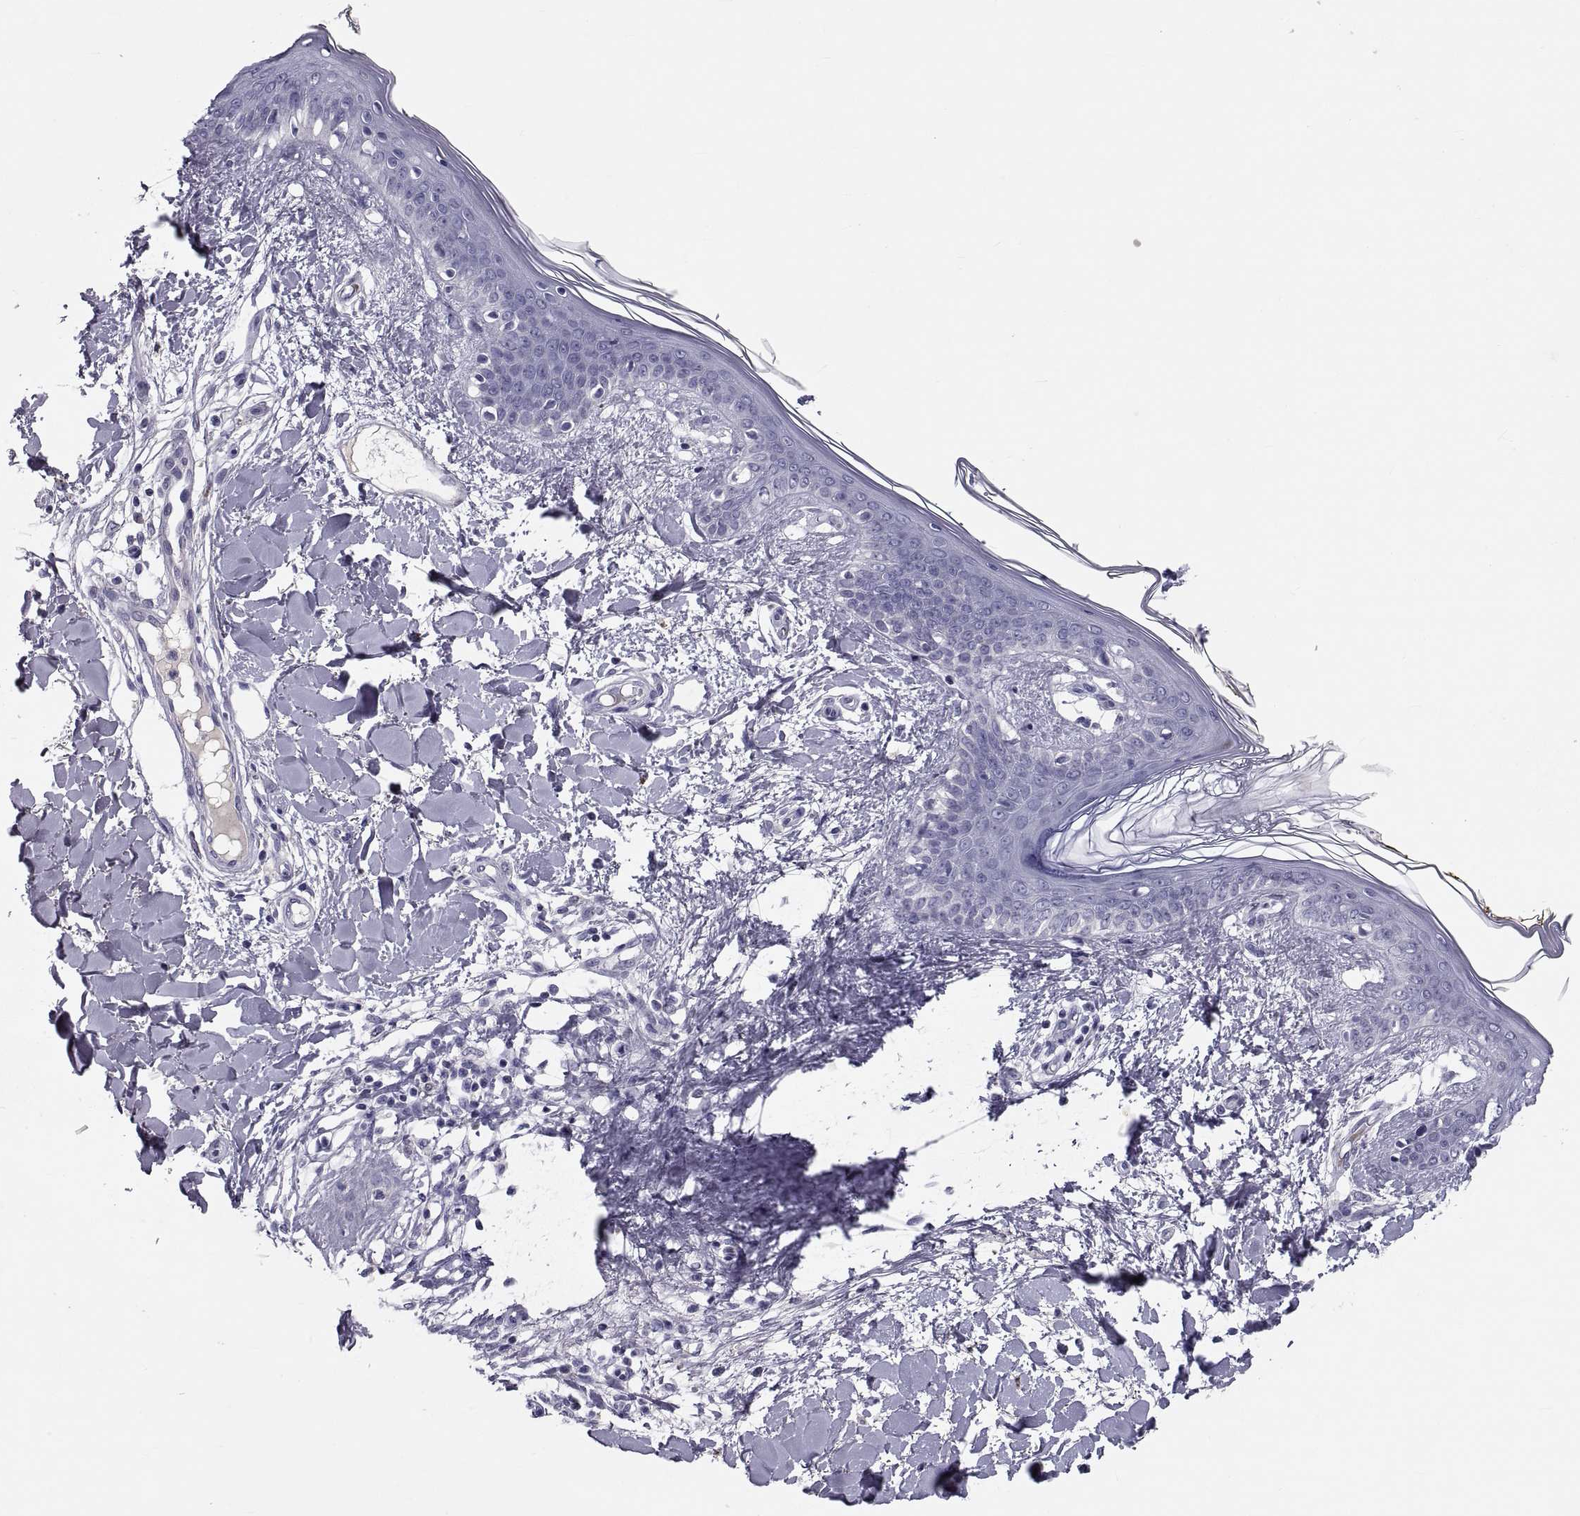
{"staining": {"intensity": "negative", "quantity": "none", "location": "none"}, "tissue": "skin", "cell_type": "Fibroblasts", "image_type": "normal", "snomed": [{"axis": "morphology", "description": "Normal tissue, NOS"}, {"axis": "topography", "description": "Skin"}], "caption": "IHC histopathology image of benign human skin stained for a protein (brown), which reveals no staining in fibroblasts. Brightfield microscopy of immunohistochemistry stained with DAB (3,3'-diaminobenzidine) (brown) and hematoxylin (blue), captured at high magnification.", "gene": "PDZRN4", "patient": {"sex": "female", "age": 34}}